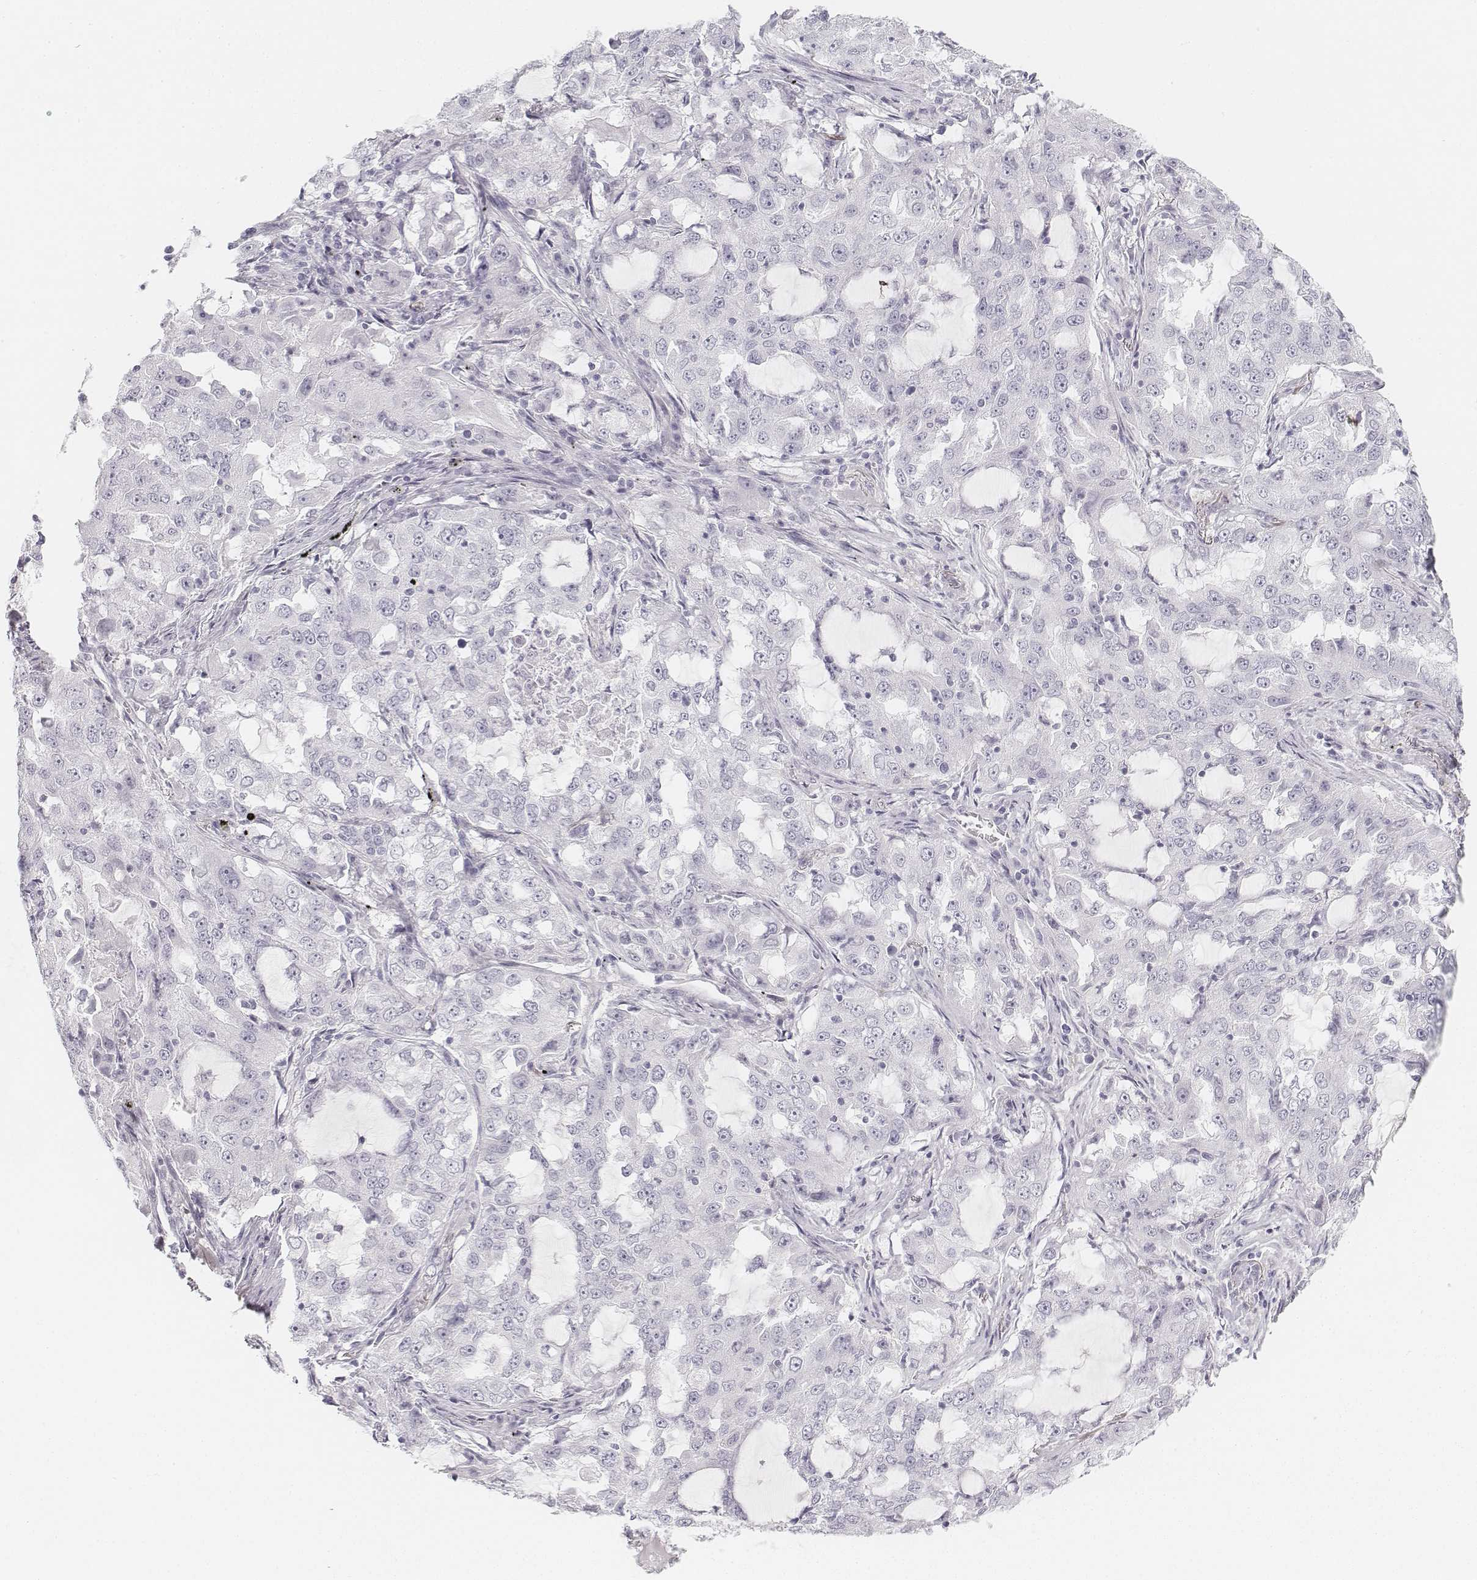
{"staining": {"intensity": "negative", "quantity": "none", "location": "none"}, "tissue": "lung cancer", "cell_type": "Tumor cells", "image_type": "cancer", "snomed": [{"axis": "morphology", "description": "Adenocarcinoma, NOS"}, {"axis": "topography", "description": "Lung"}], "caption": "Immunohistochemistry (IHC) histopathology image of lung adenocarcinoma stained for a protein (brown), which displays no staining in tumor cells.", "gene": "KRT25", "patient": {"sex": "female", "age": 61}}